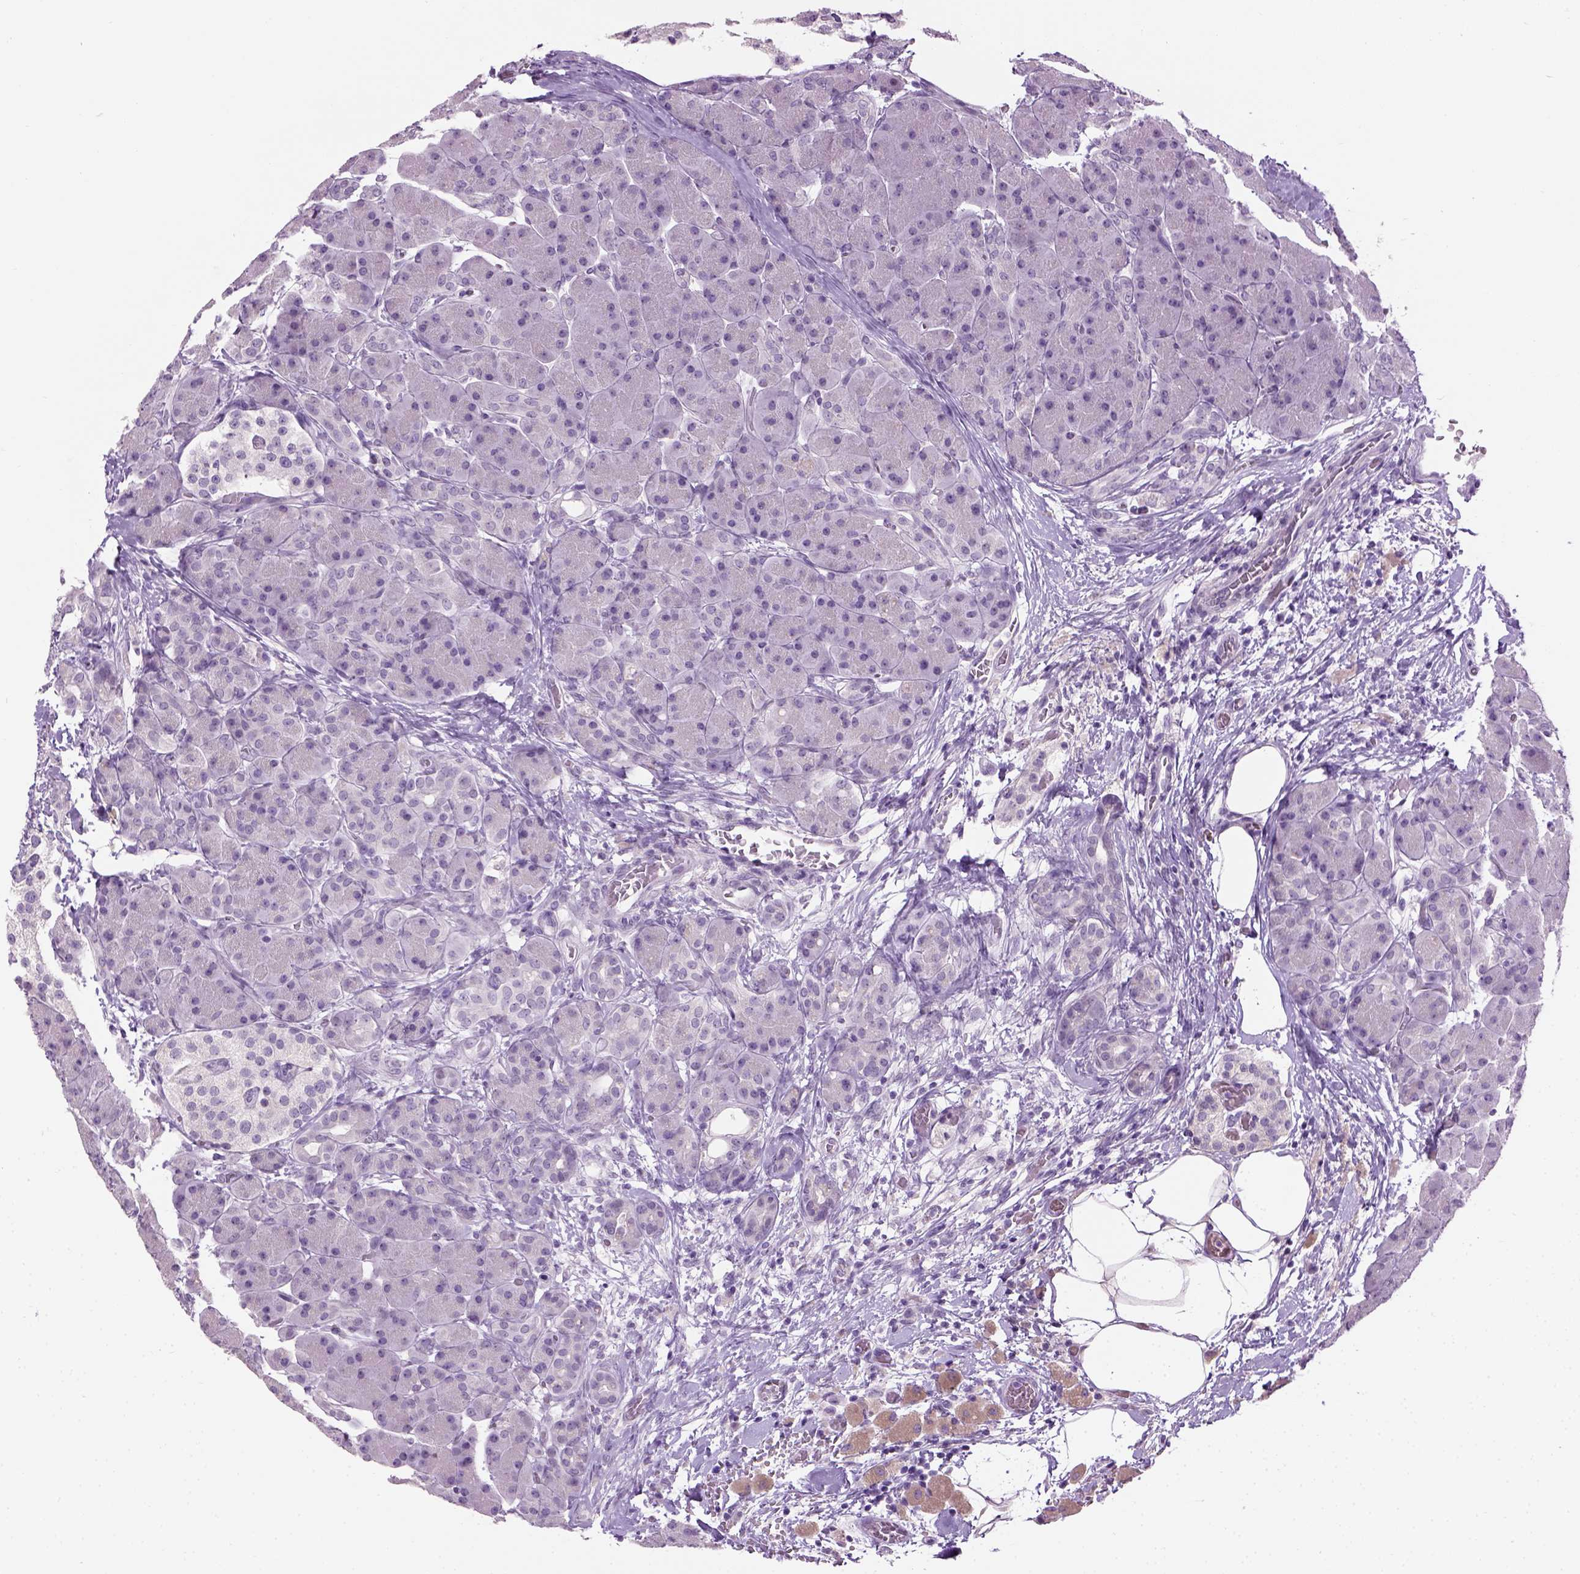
{"staining": {"intensity": "negative", "quantity": "none", "location": "none"}, "tissue": "pancreas", "cell_type": "Exocrine glandular cells", "image_type": "normal", "snomed": [{"axis": "morphology", "description": "Normal tissue, NOS"}, {"axis": "topography", "description": "Pancreas"}], "caption": "Image shows no significant protein positivity in exocrine glandular cells of benign pancreas. Nuclei are stained in blue.", "gene": "GABRB2", "patient": {"sex": "male", "age": 55}}